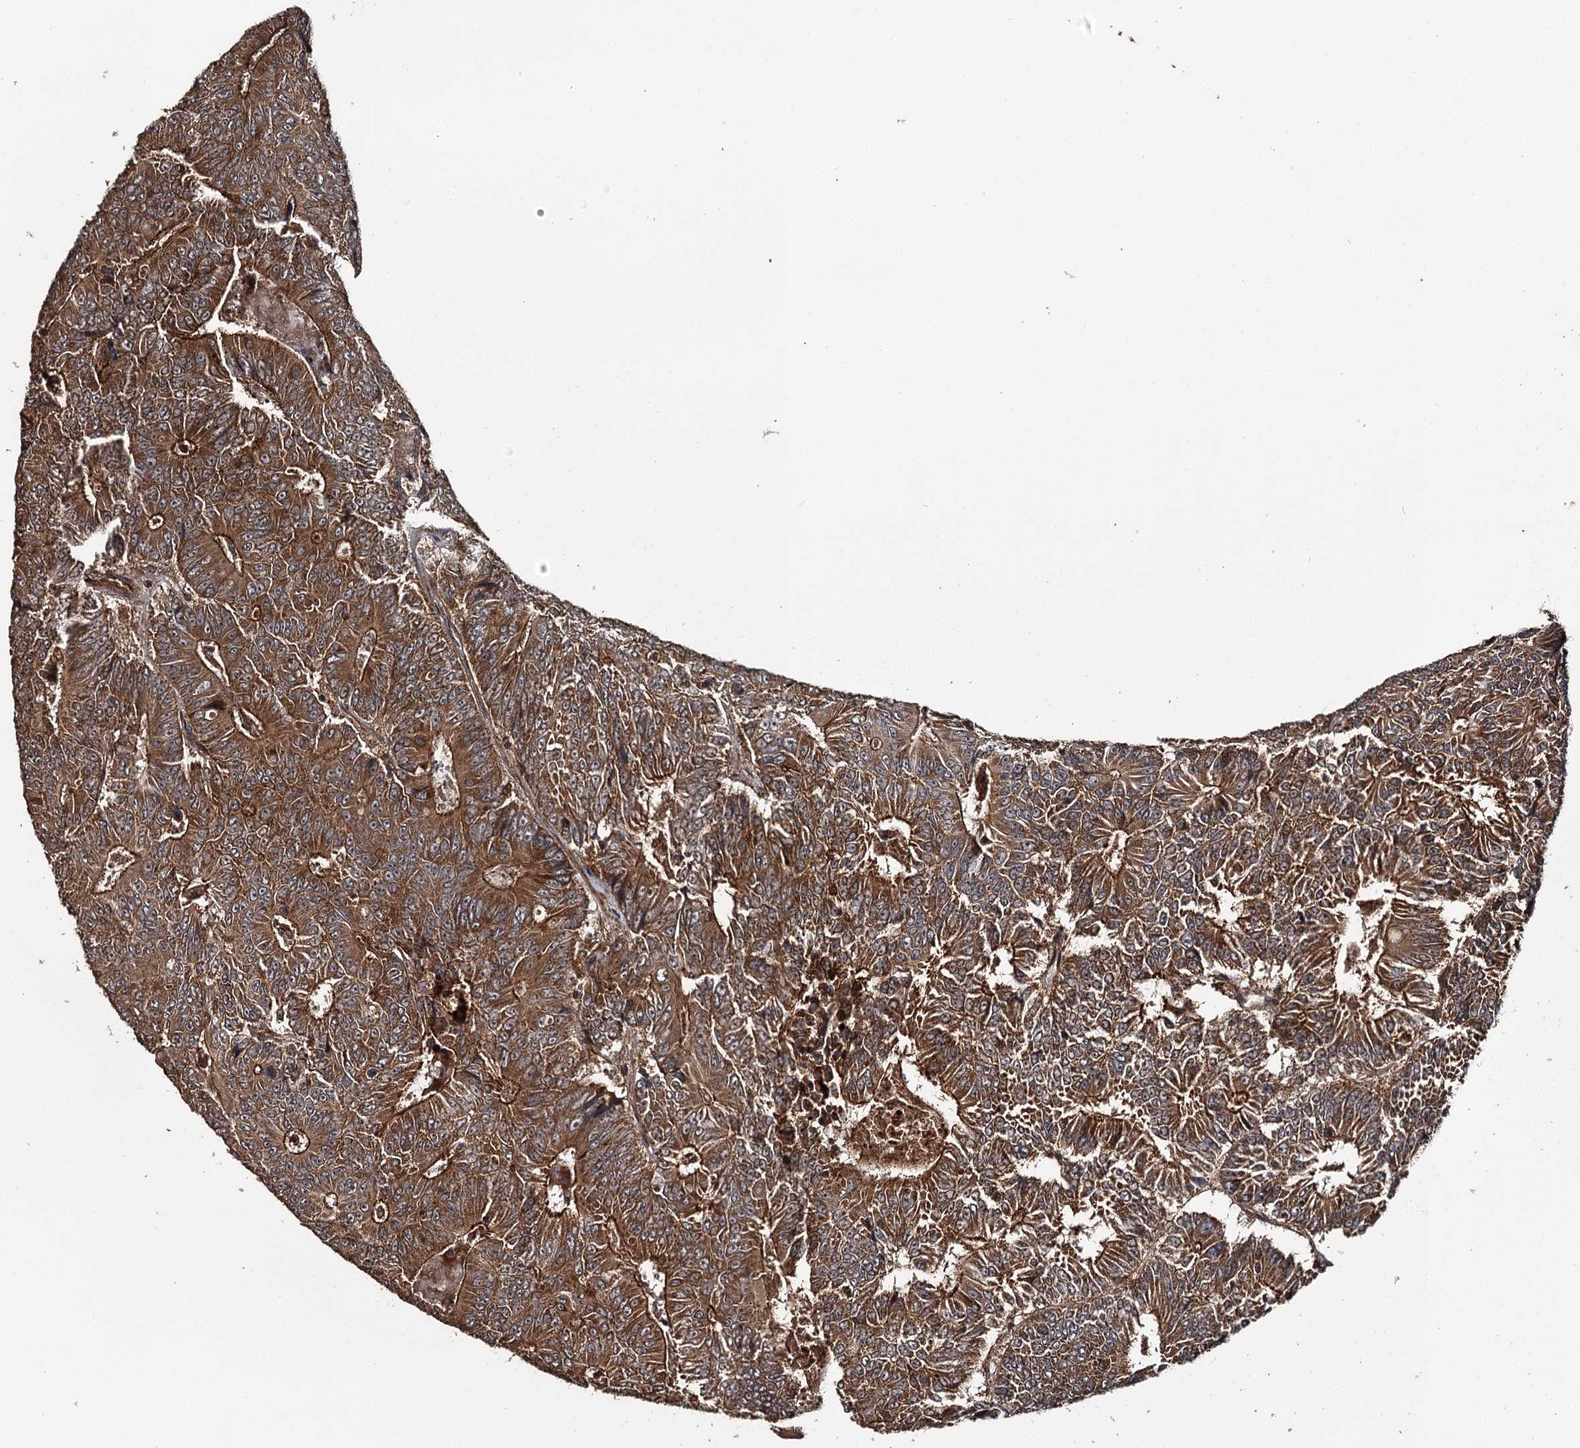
{"staining": {"intensity": "strong", "quantity": ">75%", "location": "cytoplasmic/membranous"}, "tissue": "colorectal cancer", "cell_type": "Tumor cells", "image_type": "cancer", "snomed": [{"axis": "morphology", "description": "Adenocarcinoma, NOS"}, {"axis": "topography", "description": "Colon"}], "caption": "Immunohistochemical staining of human colorectal cancer (adenocarcinoma) demonstrates high levels of strong cytoplasmic/membranous protein positivity in about >75% of tumor cells.", "gene": "RAB21", "patient": {"sex": "male", "age": 83}}